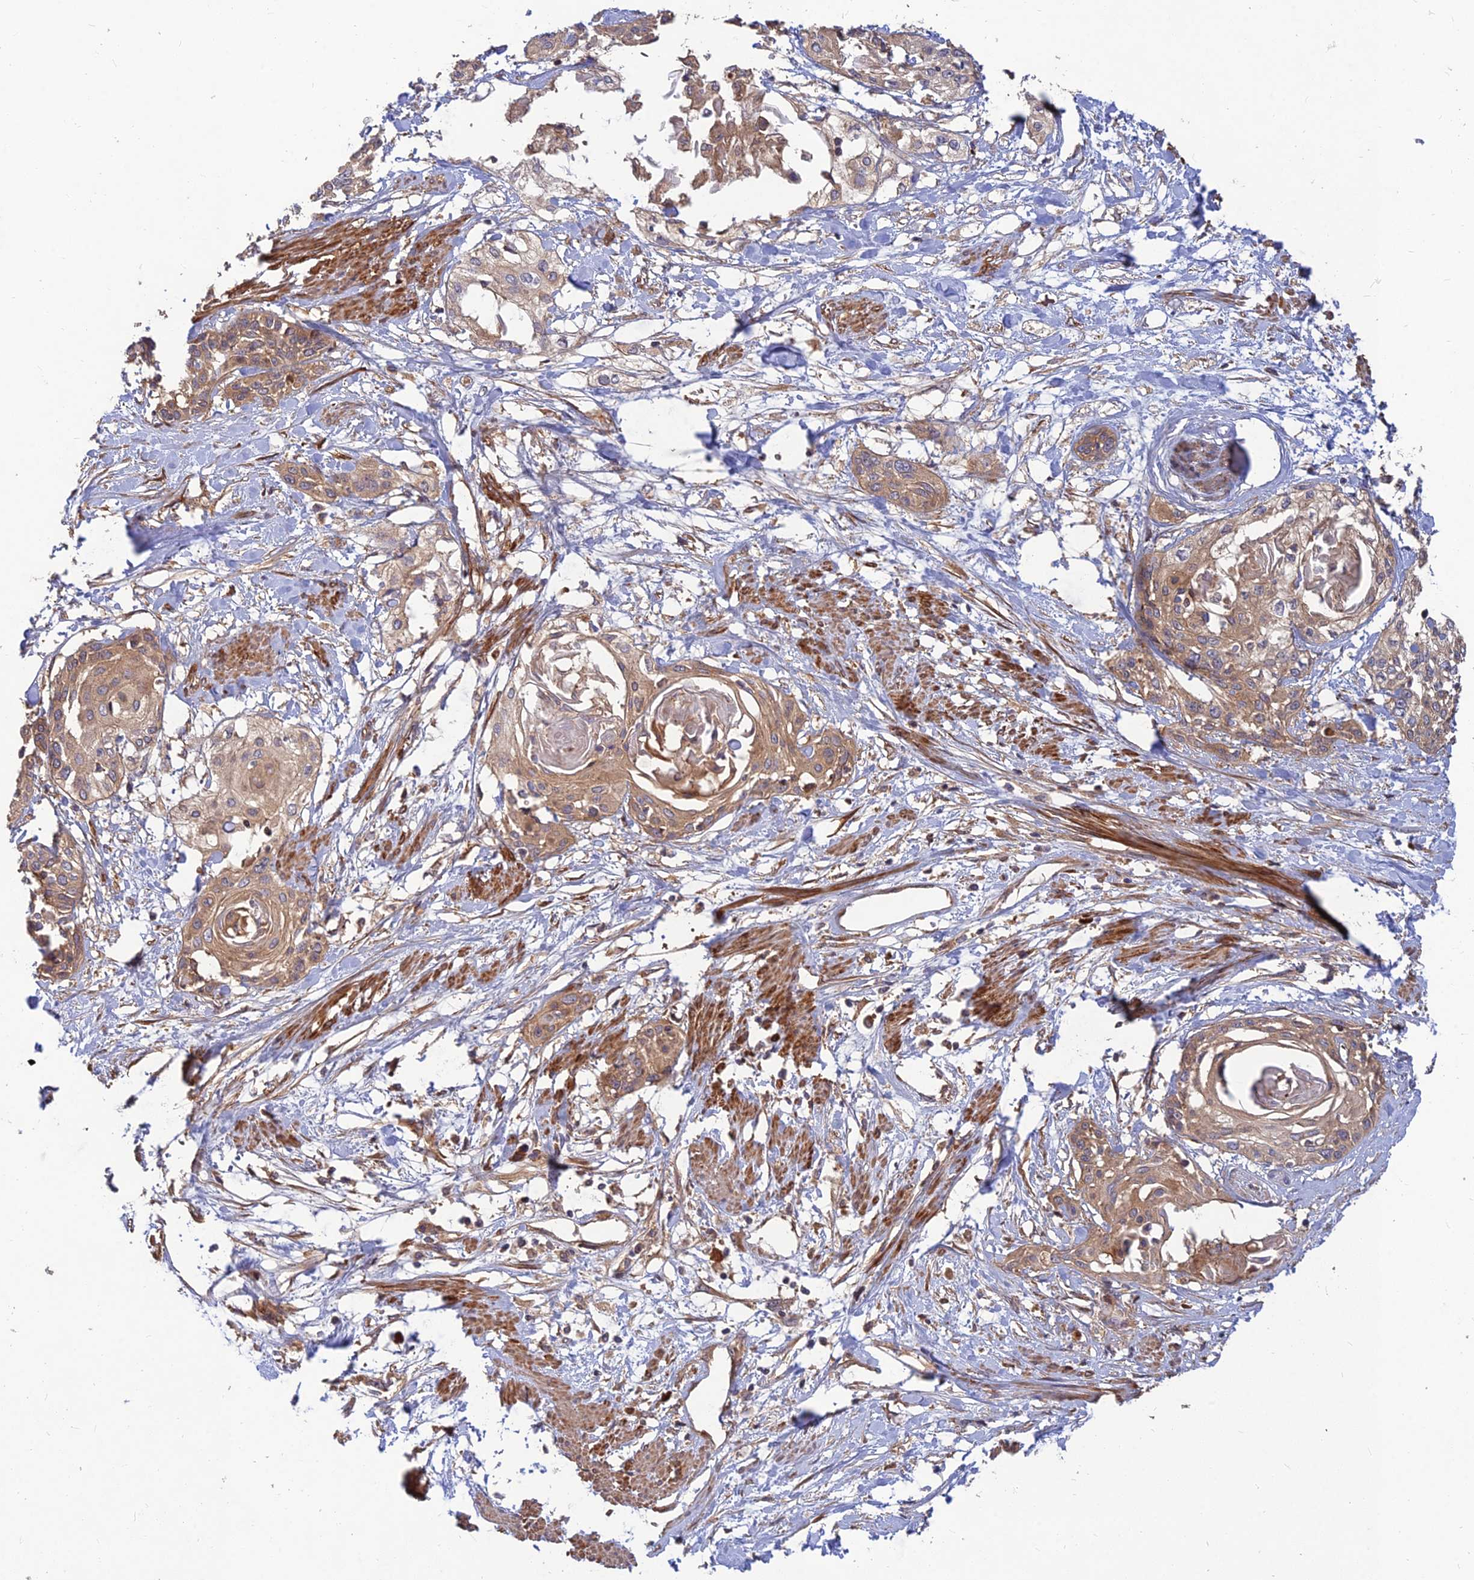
{"staining": {"intensity": "moderate", "quantity": ">75%", "location": "cytoplasmic/membranous"}, "tissue": "cervical cancer", "cell_type": "Tumor cells", "image_type": "cancer", "snomed": [{"axis": "morphology", "description": "Squamous cell carcinoma, NOS"}, {"axis": "topography", "description": "Cervix"}], "caption": "Immunohistochemical staining of cervical cancer exhibits medium levels of moderate cytoplasmic/membranous staining in about >75% of tumor cells. Using DAB (3,3'-diaminobenzidine) (brown) and hematoxylin (blue) stains, captured at high magnification using brightfield microscopy.", "gene": "RELCH", "patient": {"sex": "female", "age": 57}}